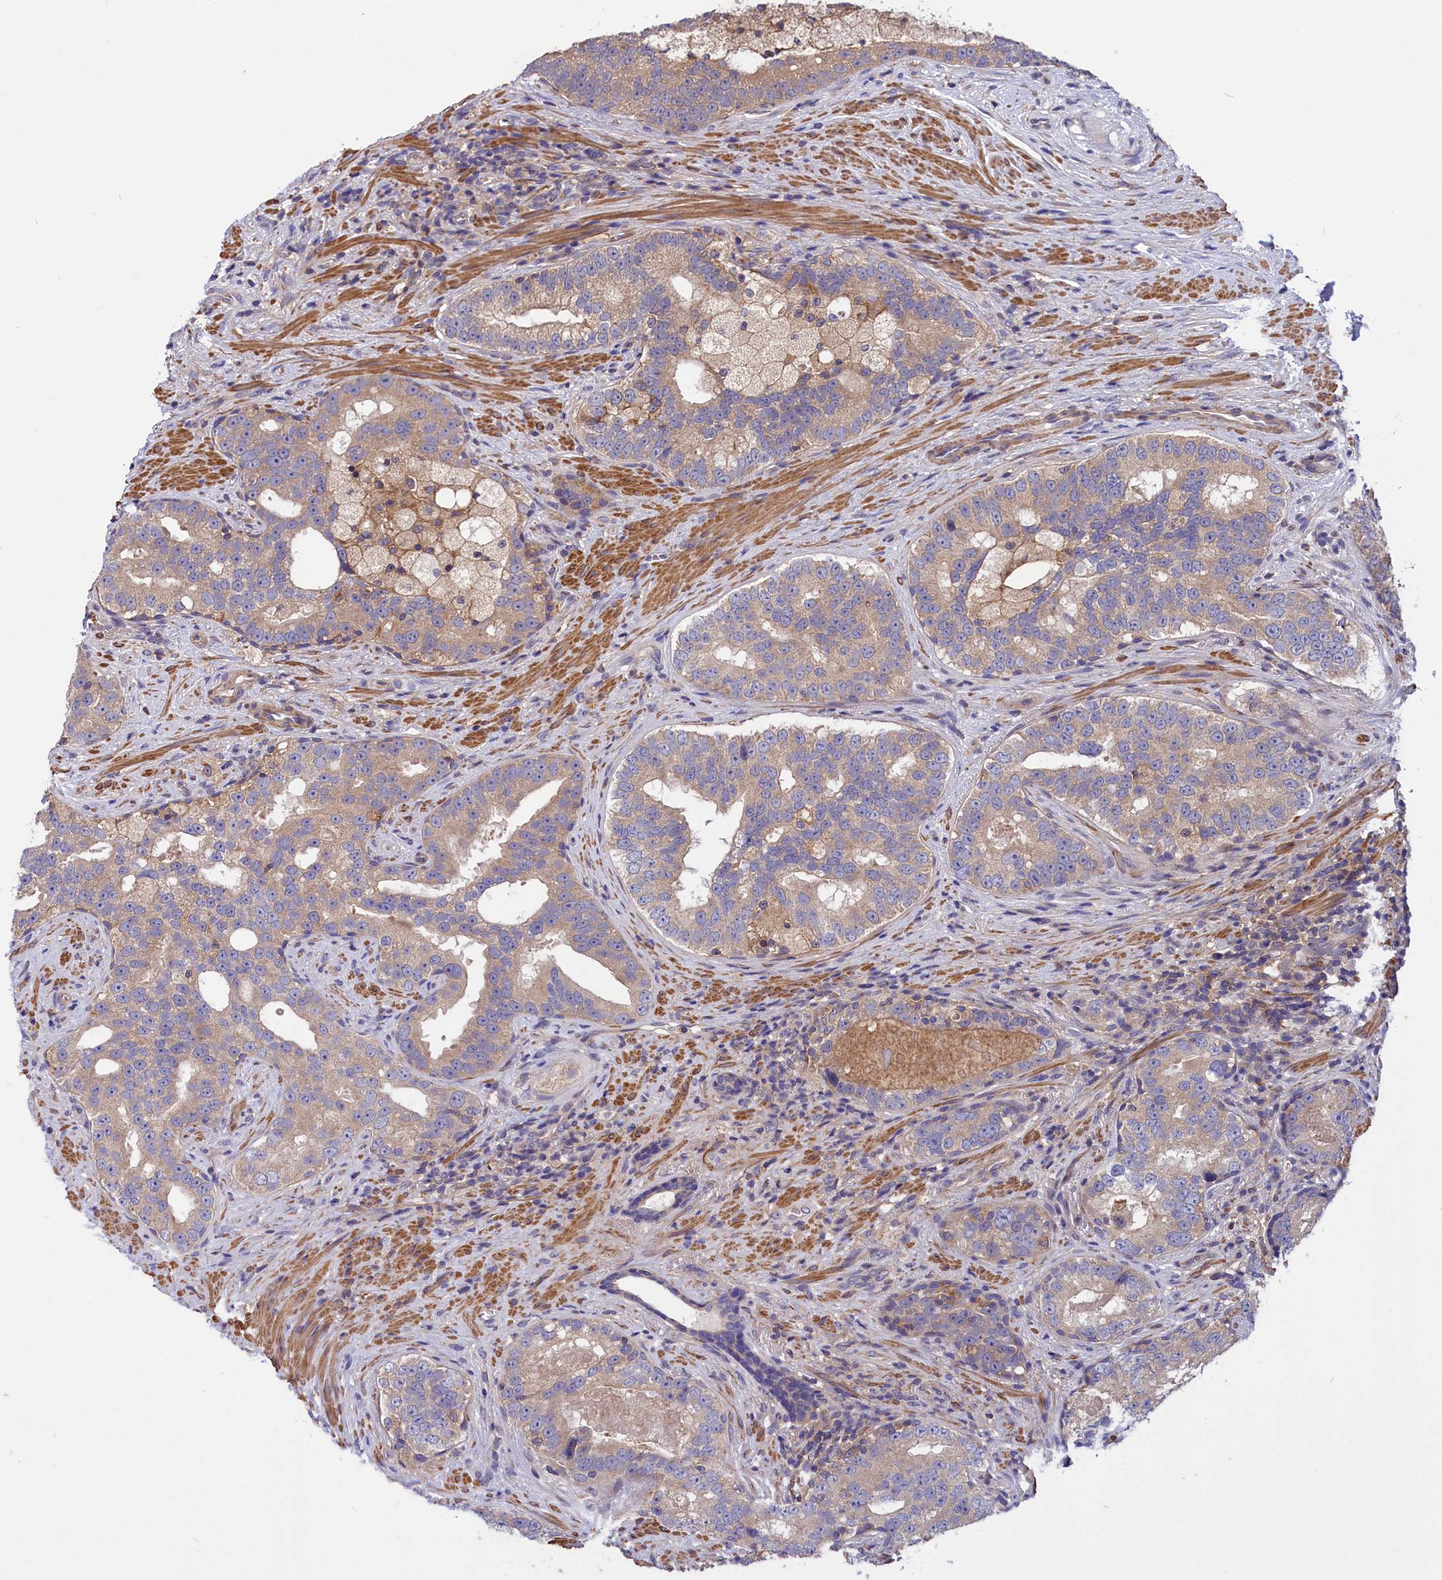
{"staining": {"intensity": "weak", "quantity": ">75%", "location": "cytoplasmic/membranous"}, "tissue": "prostate cancer", "cell_type": "Tumor cells", "image_type": "cancer", "snomed": [{"axis": "morphology", "description": "Adenocarcinoma, High grade"}, {"axis": "topography", "description": "Prostate"}], "caption": "A high-resolution photomicrograph shows immunohistochemistry staining of prostate cancer (high-grade adenocarcinoma), which shows weak cytoplasmic/membranous positivity in about >75% of tumor cells.", "gene": "AMDHD2", "patient": {"sex": "male", "age": 70}}